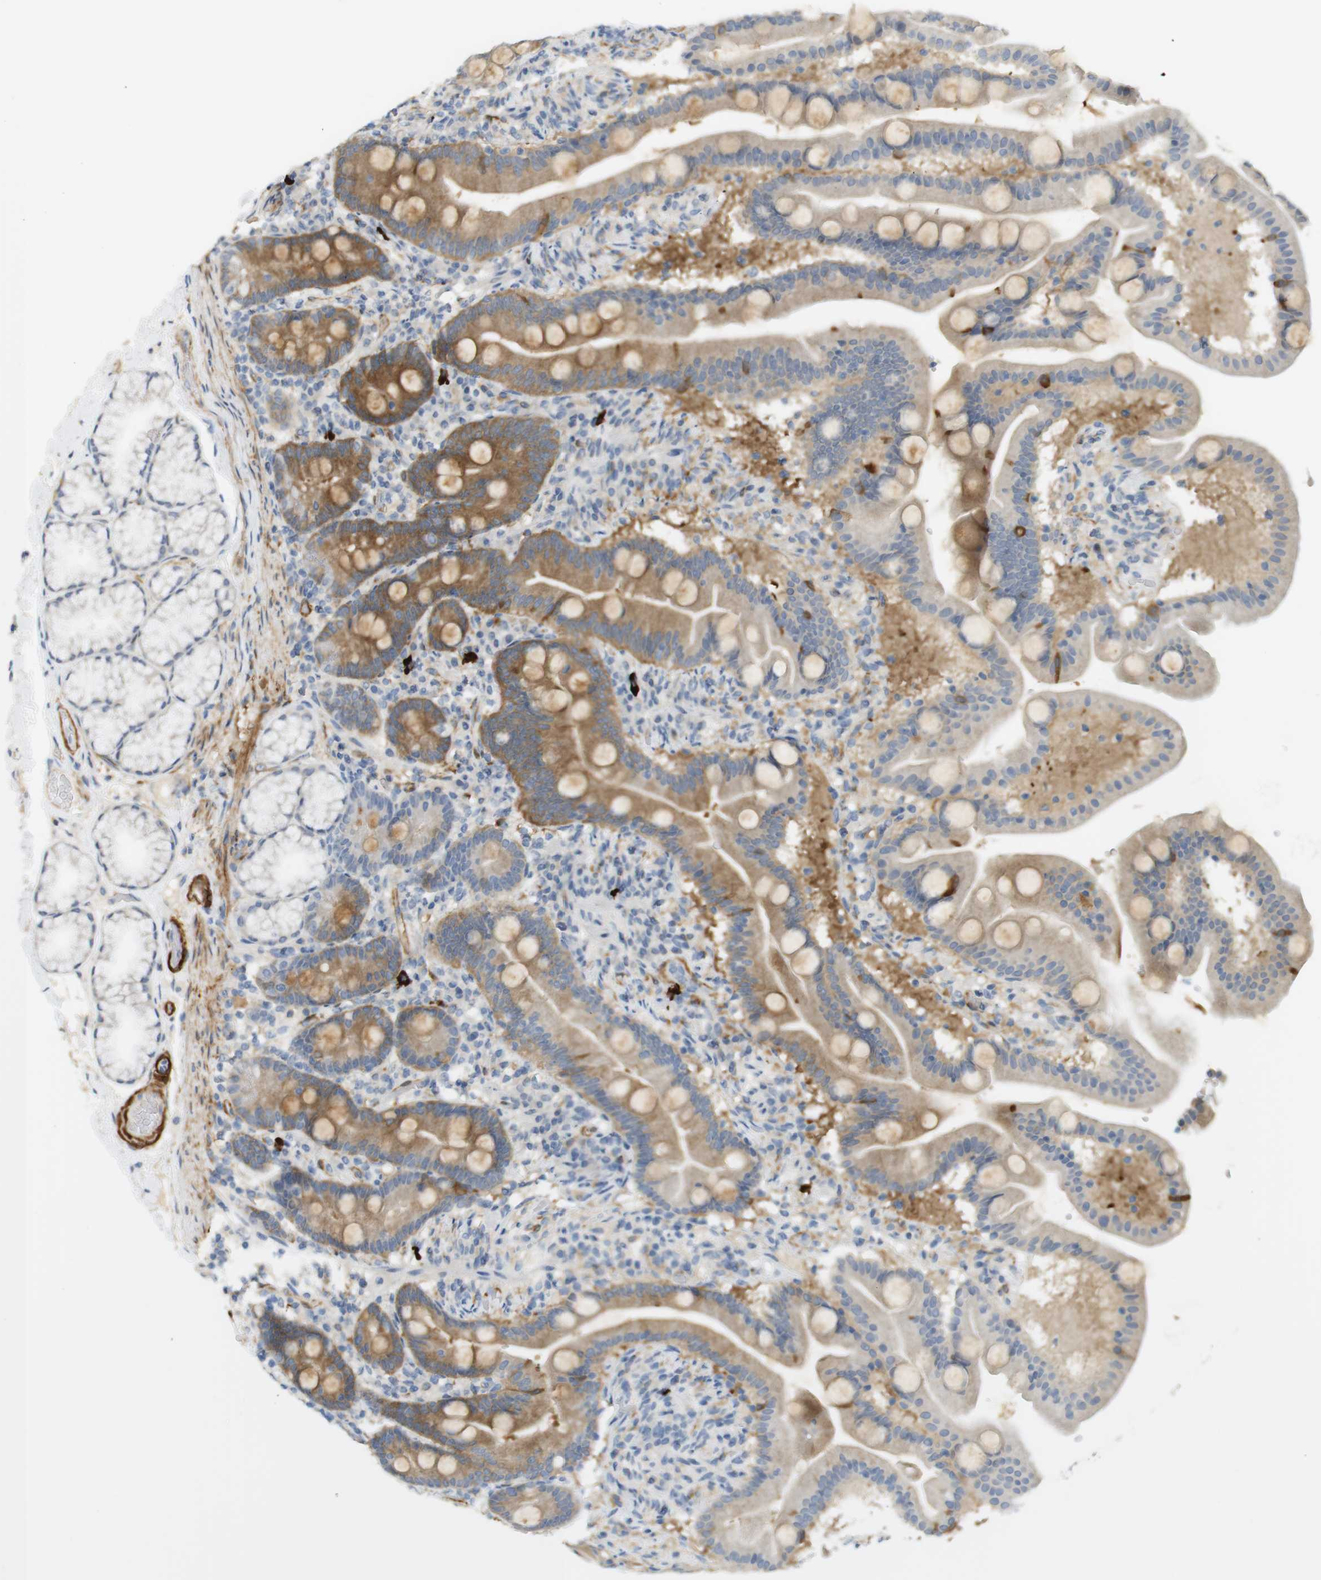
{"staining": {"intensity": "moderate", "quantity": ">75%", "location": "cytoplasmic/membranous"}, "tissue": "duodenum", "cell_type": "Glandular cells", "image_type": "normal", "snomed": [{"axis": "morphology", "description": "Normal tissue, NOS"}, {"axis": "topography", "description": "Duodenum"}], "caption": "Benign duodenum demonstrates moderate cytoplasmic/membranous staining in about >75% of glandular cells, visualized by immunohistochemistry.", "gene": "PDE3A", "patient": {"sex": "male", "age": 54}}